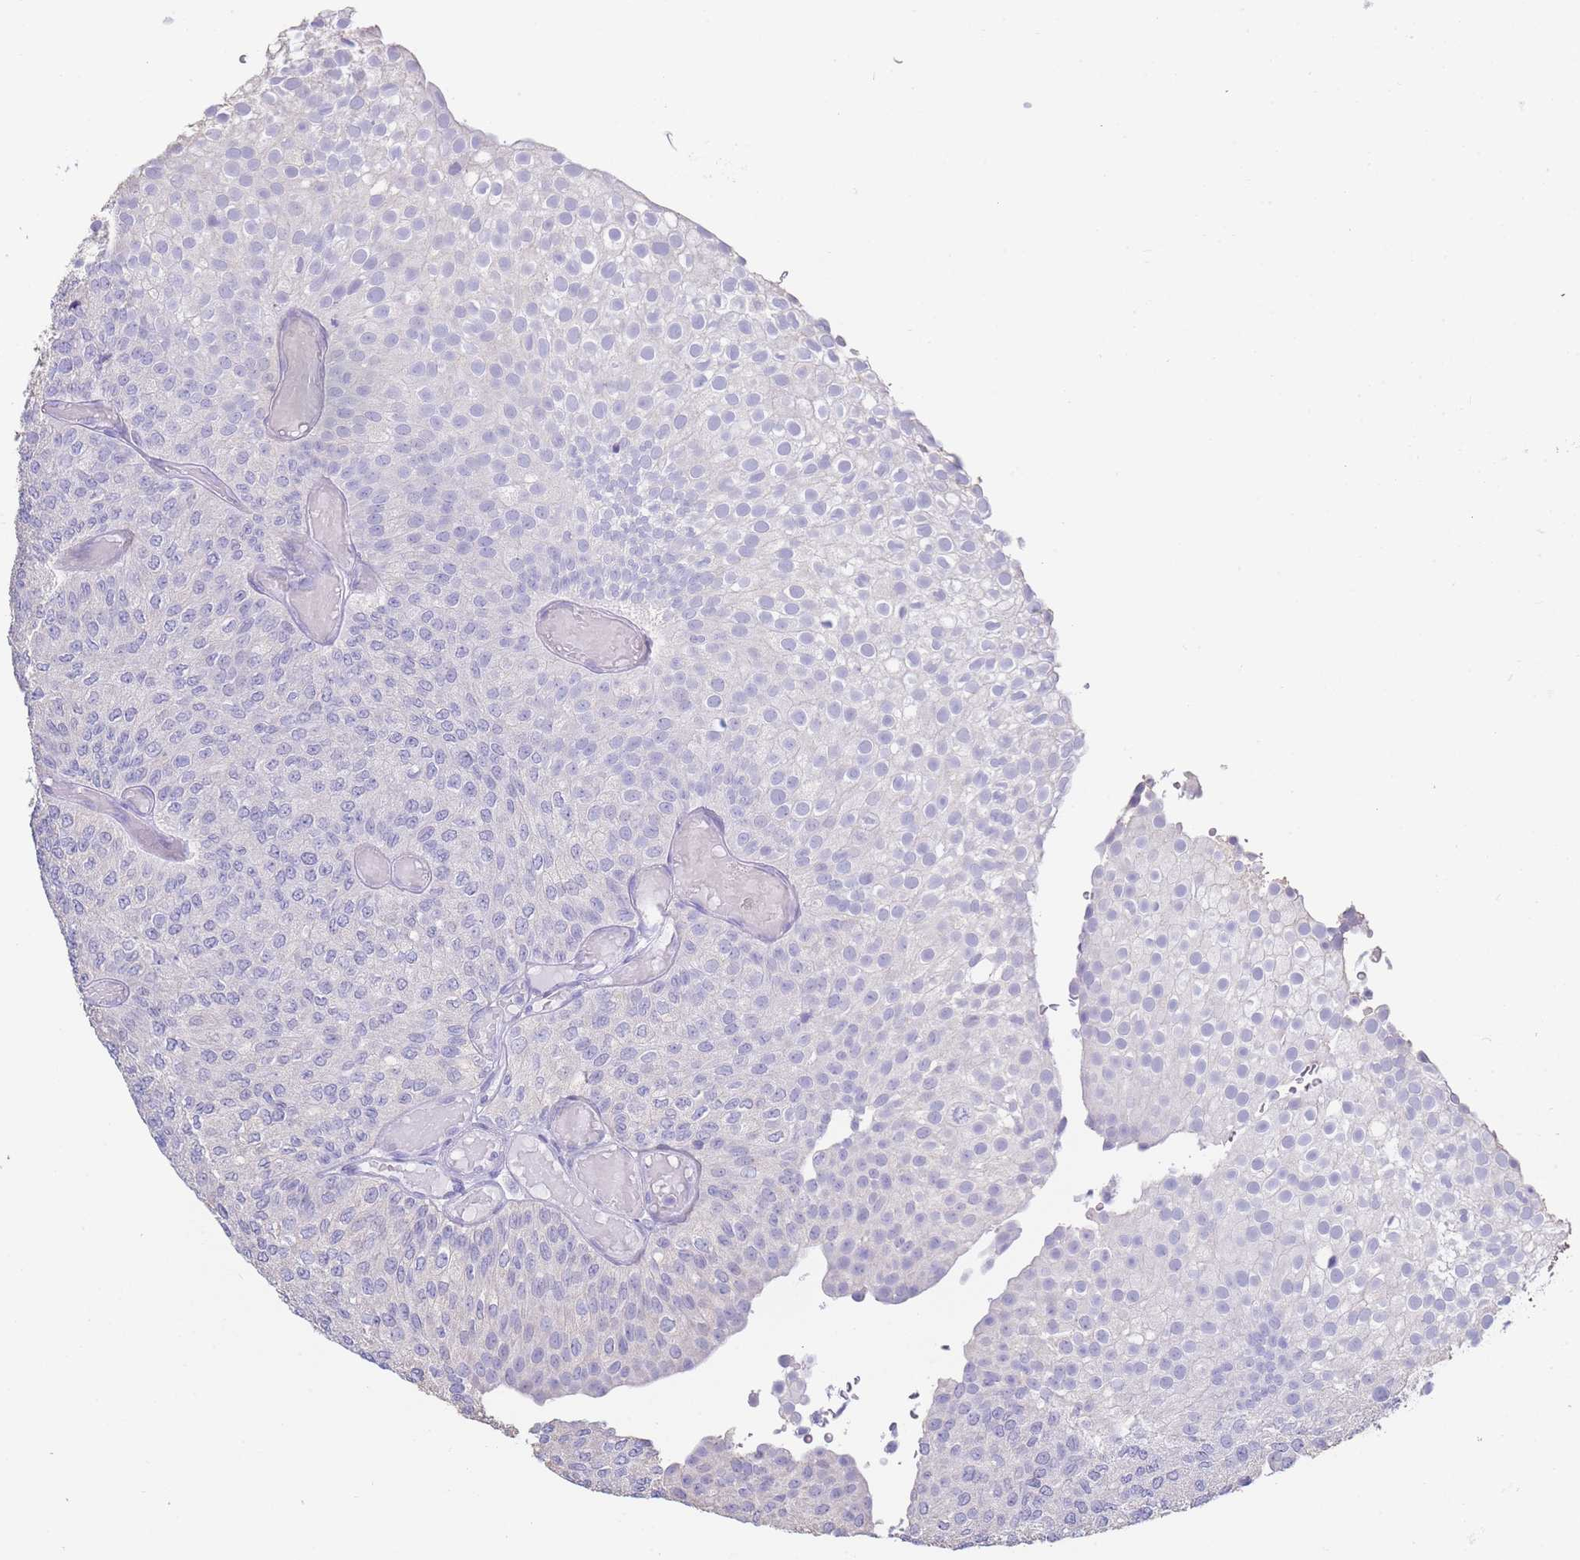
{"staining": {"intensity": "negative", "quantity": "none", "location": "none"}, "tissue": "urothelial cancer", "cell_type": "Tumor cells", "image_type": "cancer", "snomed": [{"axis": "morphology", "description": "Urothelial carcinoma, Low grade"}, {"axis": "topography", "description": "Urinary bladder"}], "caption": "Photomicrograph shows no significant protein positivity in tumor cells of urothelial cancer.", "gene": "CD37", "patient": {"sex": "male", "age": 78}}